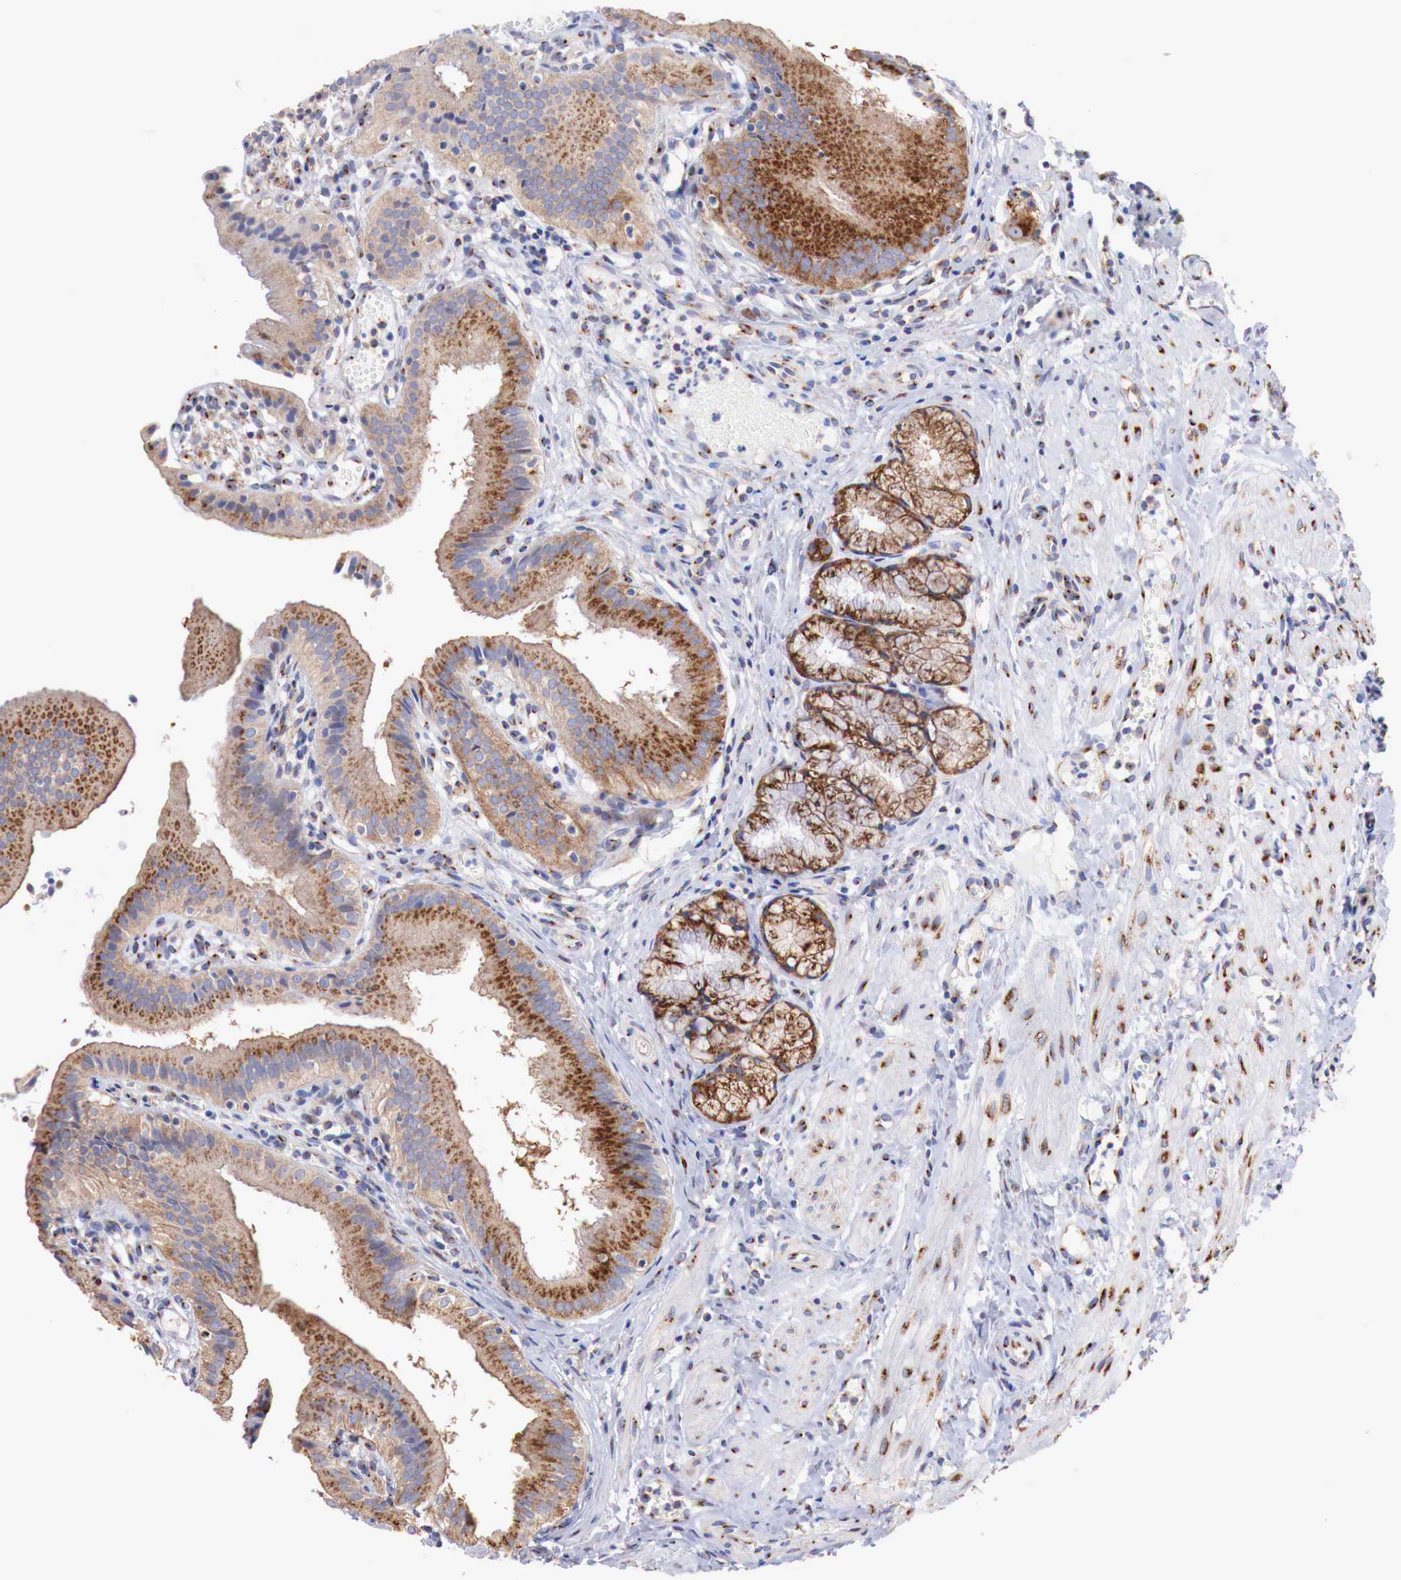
{"staining": {"intensity": "moderate", "quantity": ">75%", "location": "cytoplasmic/membranous"}, "tissue": "gallbladder", "cell_type": "Glandular cells", "image_type": "normal", "snomed": [{"axis": "morphology", "description": "Normal tissue, NOS"}, {"axis": "topography", "description": "Gallbladder"}], "caption": "A brown stain labels moderate cytoplasmic/membranous expression of a protein in glandular cells of normal human gallbladder. The staining is performed using DAB brown chromogen to label protein expression. The nuclei are counter-stained blue using hematoxylin.", "gene": "SYAP1", "patient": {"sex": "male", "age": 28}}